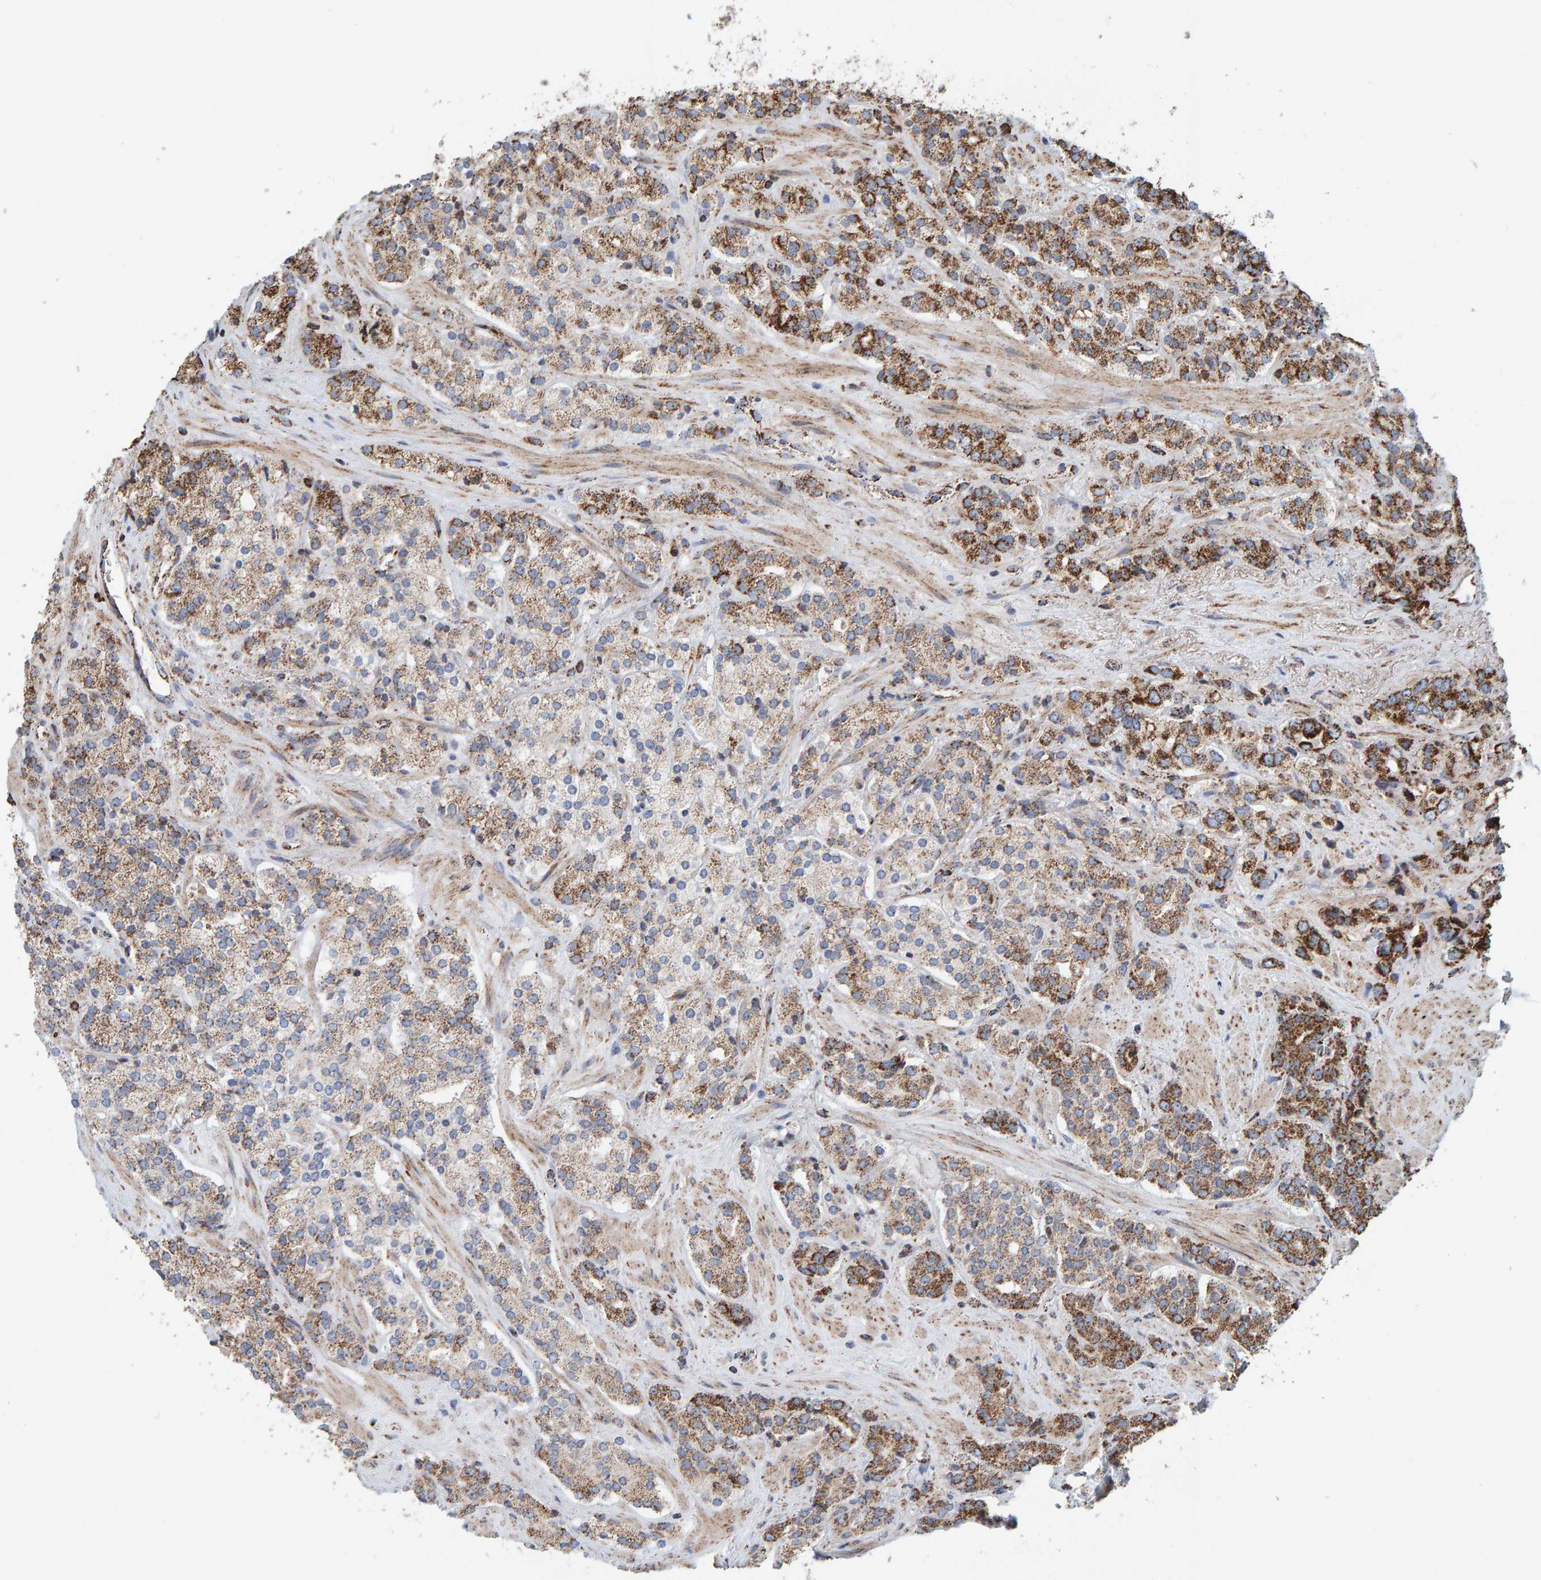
{"staining": {"intensity": "moderate", "quantity": "25%-75%", "location": "cytoplasmic/membranous"}, "tissue": "prostate cancer", "cell_type": "Tumor cells", "image_type": "cancer", "snomed": [{"axis": "morphology", "description": "Adenocarcinoma, High grade"}, {"axis": "topography", "description": "Prostate"}], "caption": "Prostate high-grade adenocarcinoma stained with DAB immunohistochemistry (IHC) exhibits medium levels of moderate cytoplasmic/membranous positivity in approximately 25%-75% of tumor cells.", "gene": "MRPL45", "patient": {"sex": "male", "age": 71}}